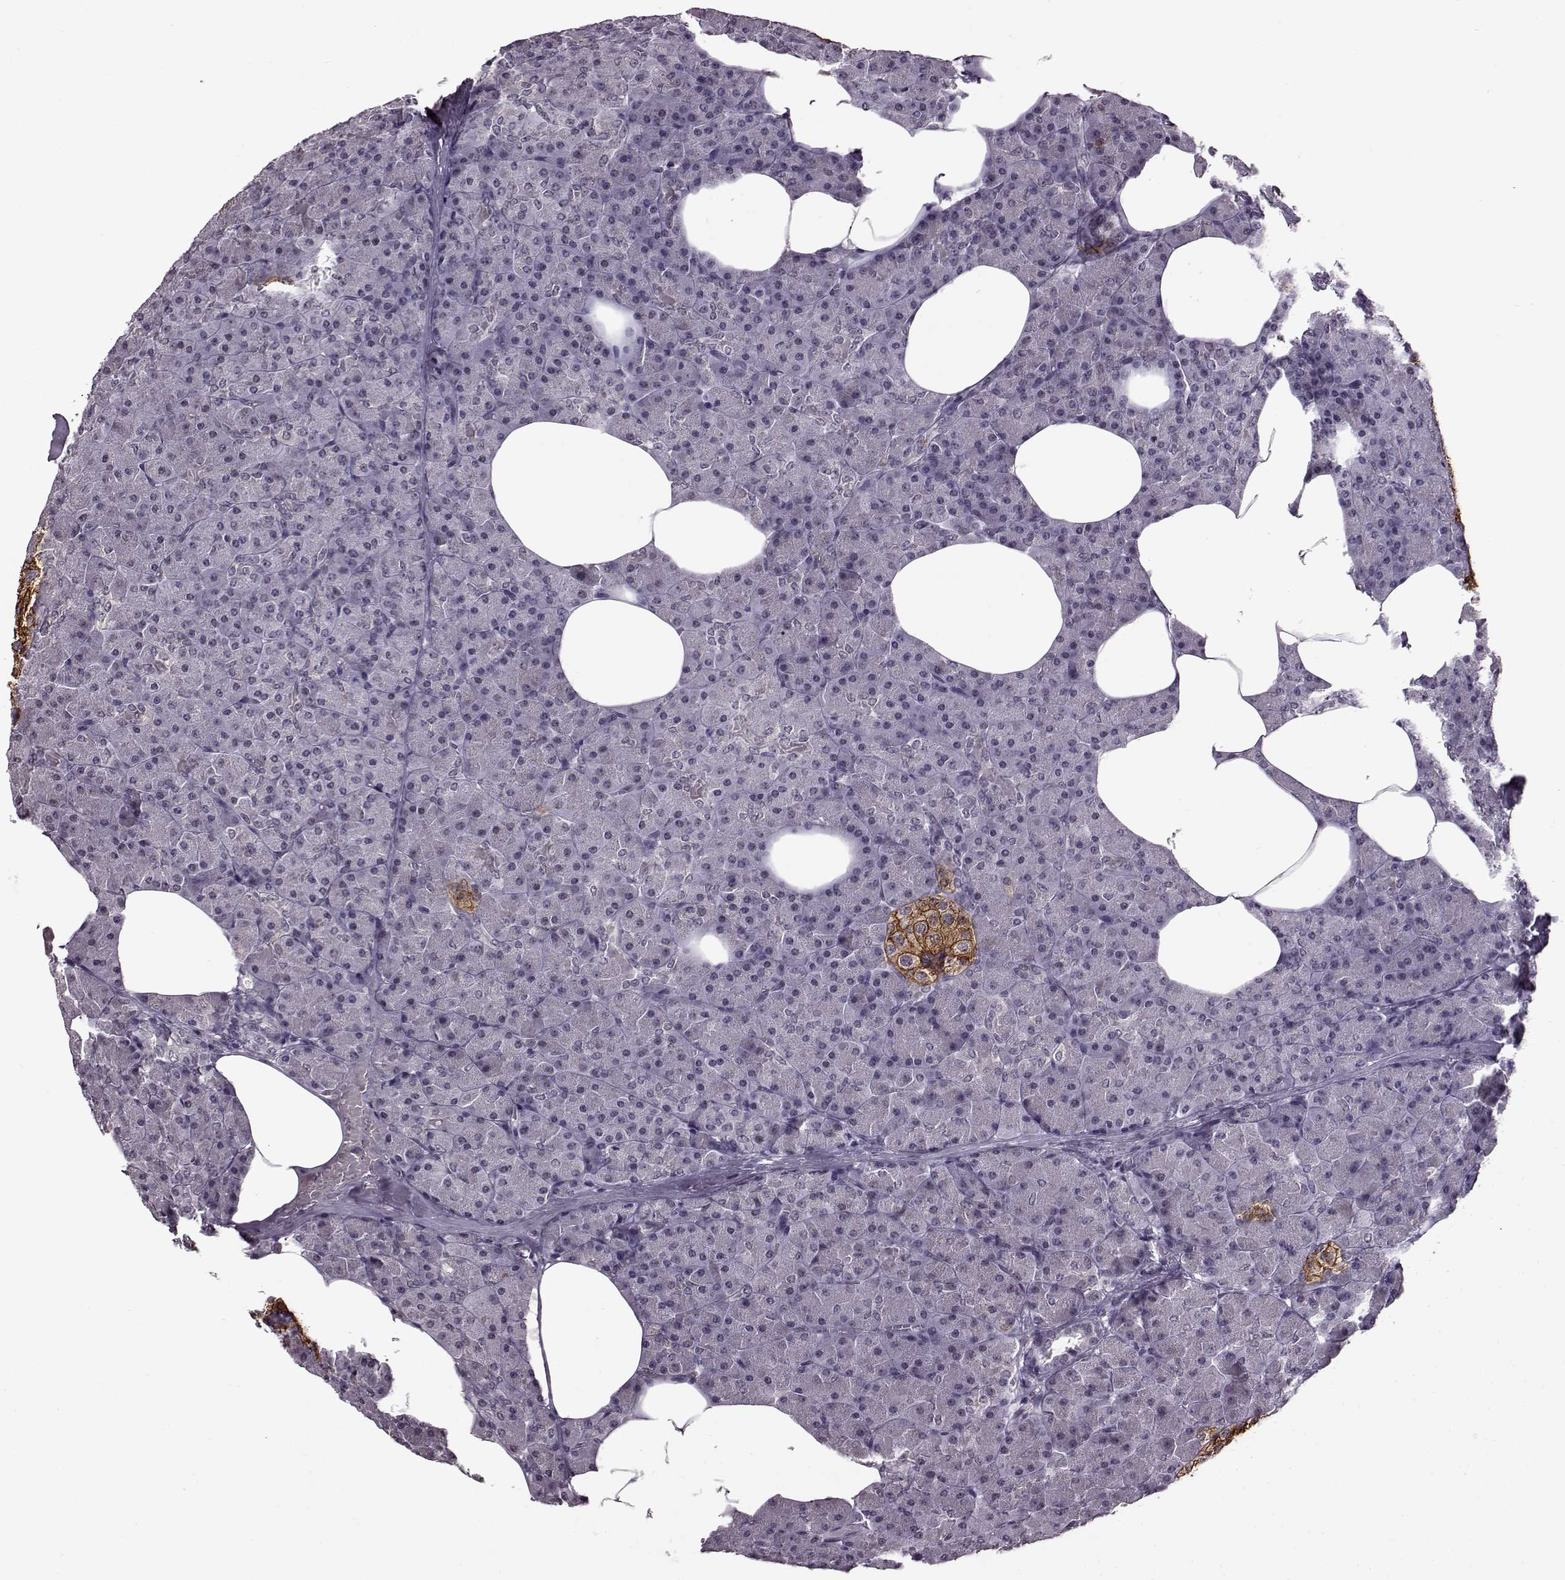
{"staining": {"intensity": "negative", "quantity": "none", "location": "none"}, "tissue": "pancreas", "cell_type": "Exocrine glandular cells", "image_type": "normal", "snomed": [{"axis": "morphology", "description": "Normal tissue, NOS"}, {"axis": "topography", "description": "Pancreas"}], "caption": "Photomicrograph shows no significant protein staining in exocrine glandular cells of normal pancreas. (DAB (3,3'-diaminobenzidine) IHC, high magnification).", "gene": "STX1A", "patient": {"sex": "female", "age": 45}}